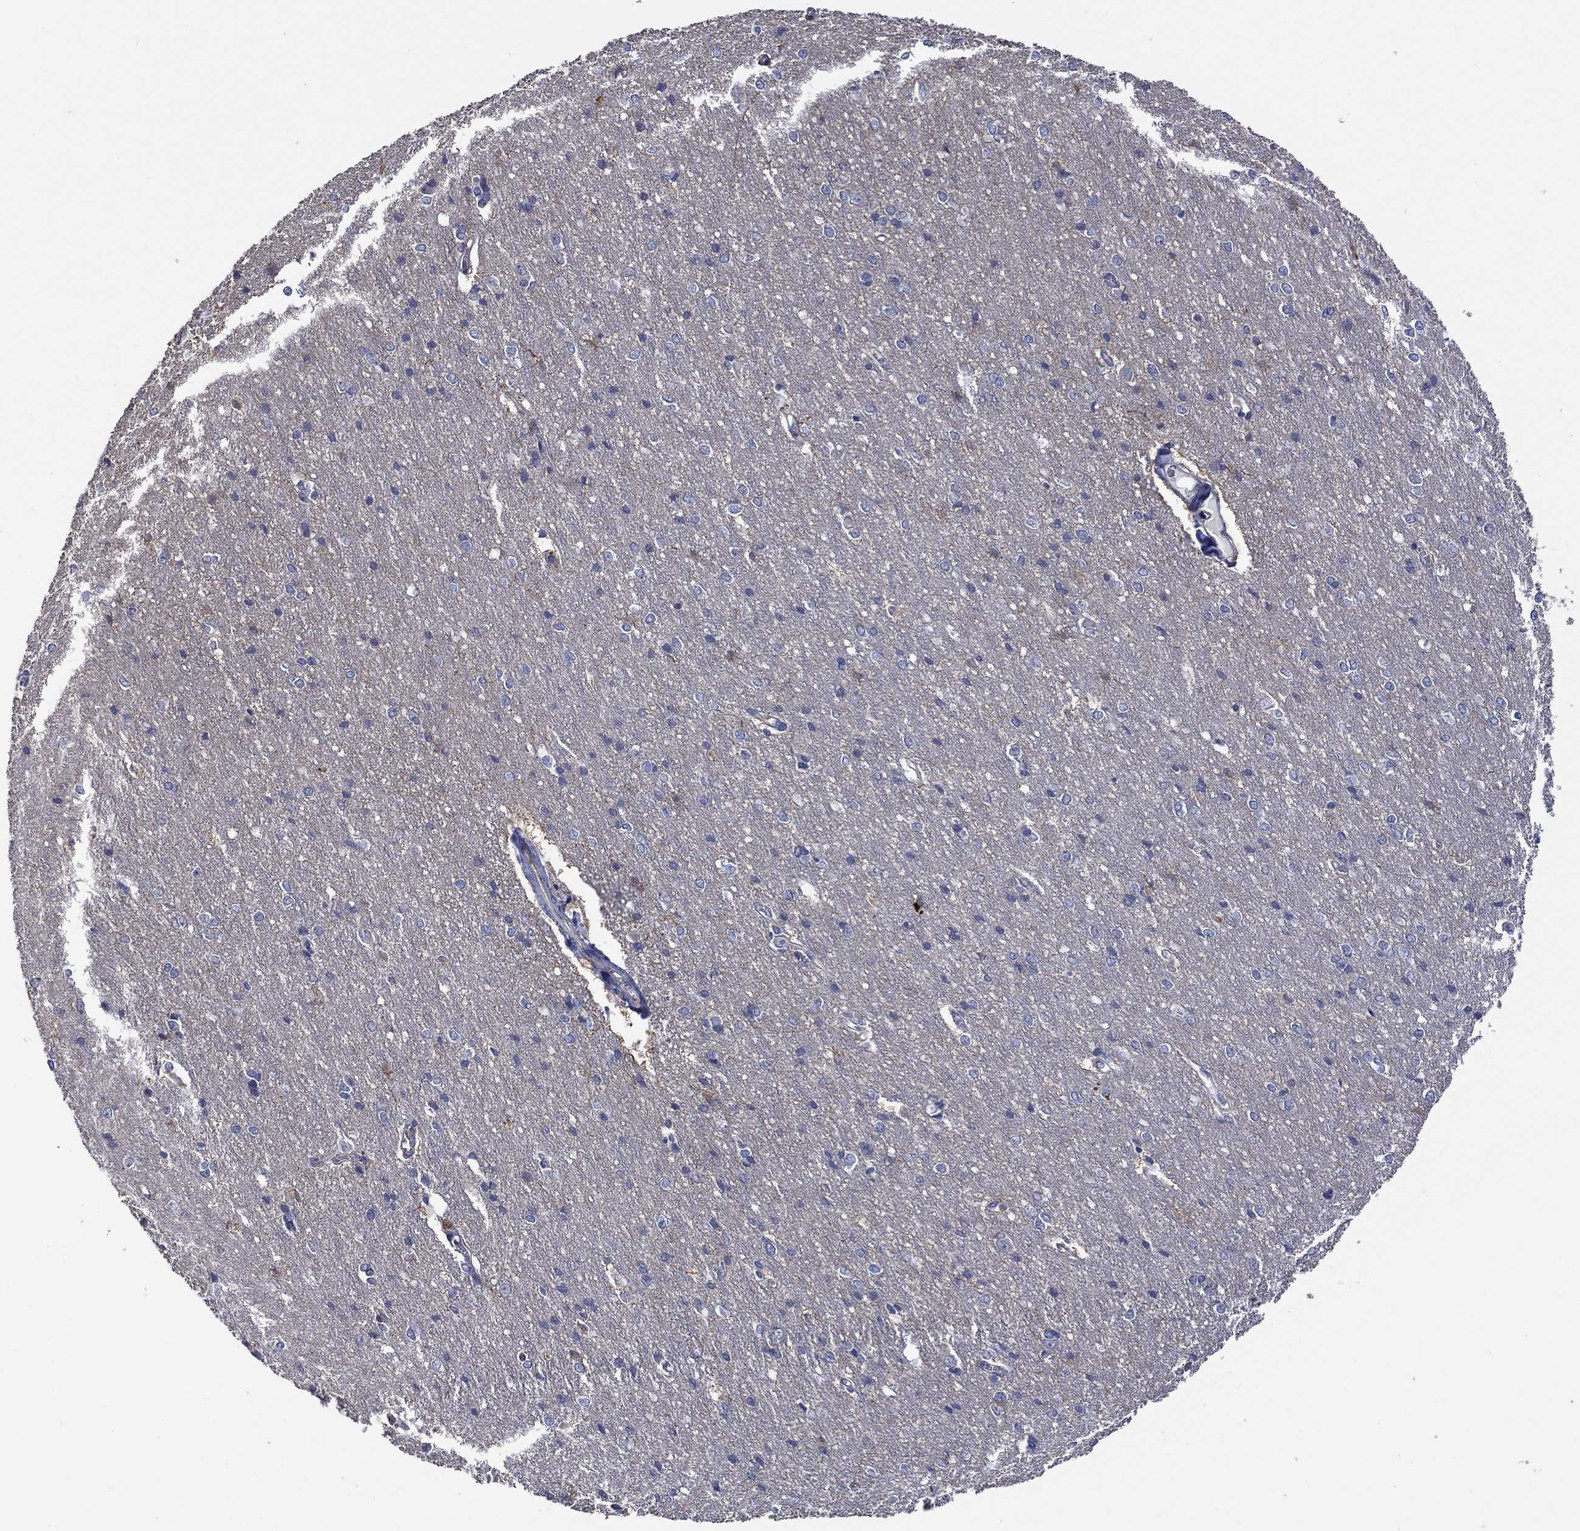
{"staining": {"intensity": "negative", "quantity": "none", "location": "none"}, "tissue": "cerebral cortex", "cell_type": "Endothelial cells", "image_type": "normal", "snomed": [{"axis": "morphology", "description": "Normal tissue, NOS"}, {"axis": "topography", "description": "Cerebral cortex"}], "caption": "Immunohistochemistry image of normal cerebral cortex: human cerebral cortex stained with DAB (3,3'-diaminobenzidine) demonstrates no significant protein staining in endothelial cells.", "gene": "CAMKK2", "patient": {"sex": "male", "age": 37}}